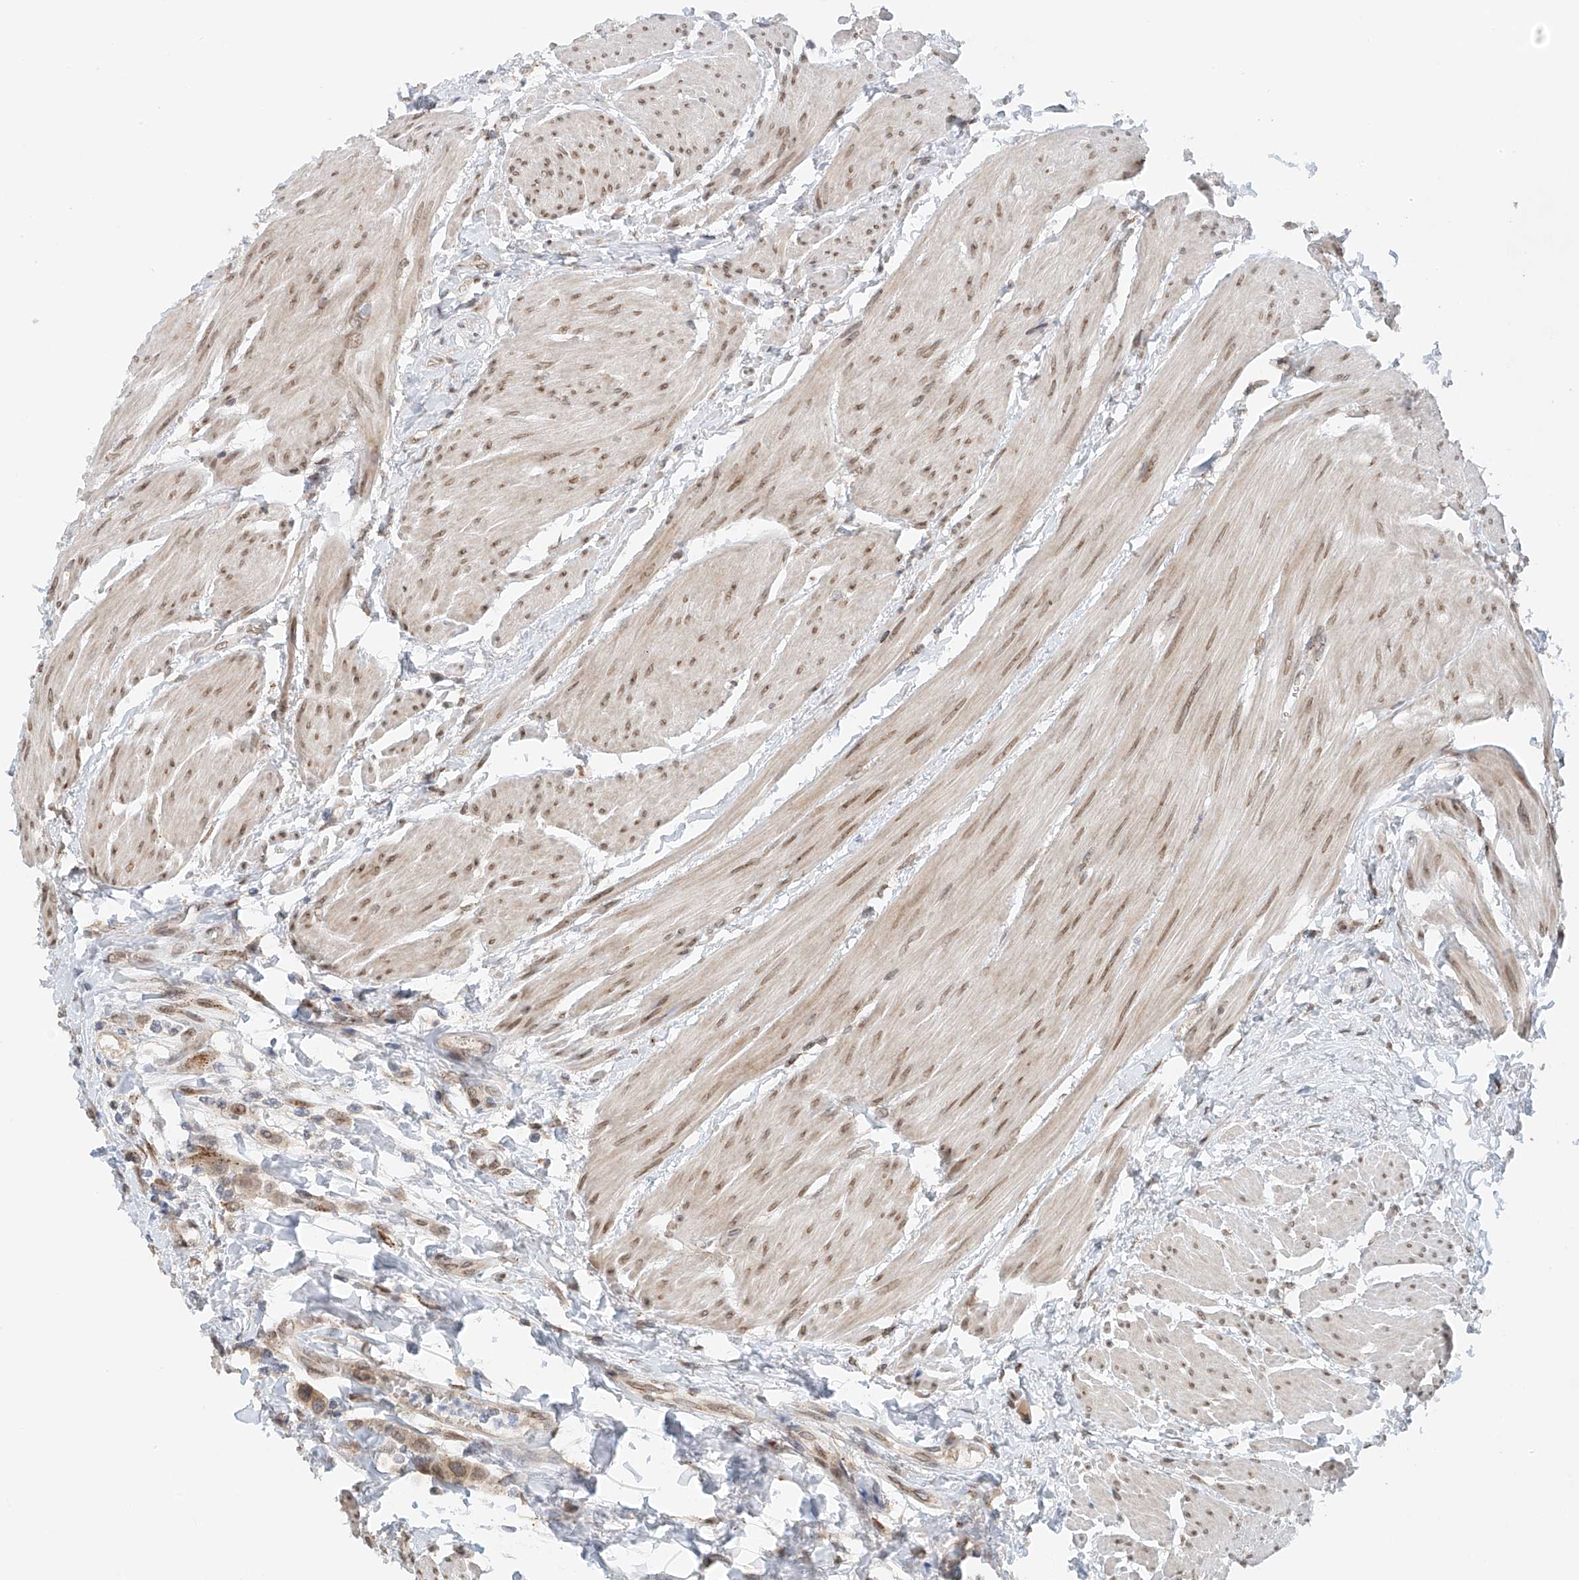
{"staining": {"intensity": "weak", "quantity": ">75%", "location": "cytoplasmic/membranous"}, "tissue": "urothelial cancer", "cell_type": "Tumor cells", "image_type": "cancer", "snomed": [{"axis": "morphology", "description": "Urothelial carcinoma, High grade"}, {"axis": "topography", "description": "Urinary bladder"}], "caption": "Immunohistochemistry (IHC) (DAB (3,3'-diaminobenzidine)) staining of high-grade urothelial carcinoma reveals weak cytoplasmic/membranous protein expression in about >75% of tumor cells. (DAB (3,3'-diaminobenzidine) IHC with brightfield microscopy, high magnification).", "gene": "STARD9", "patient": {"sex": "male", "age": 50}}